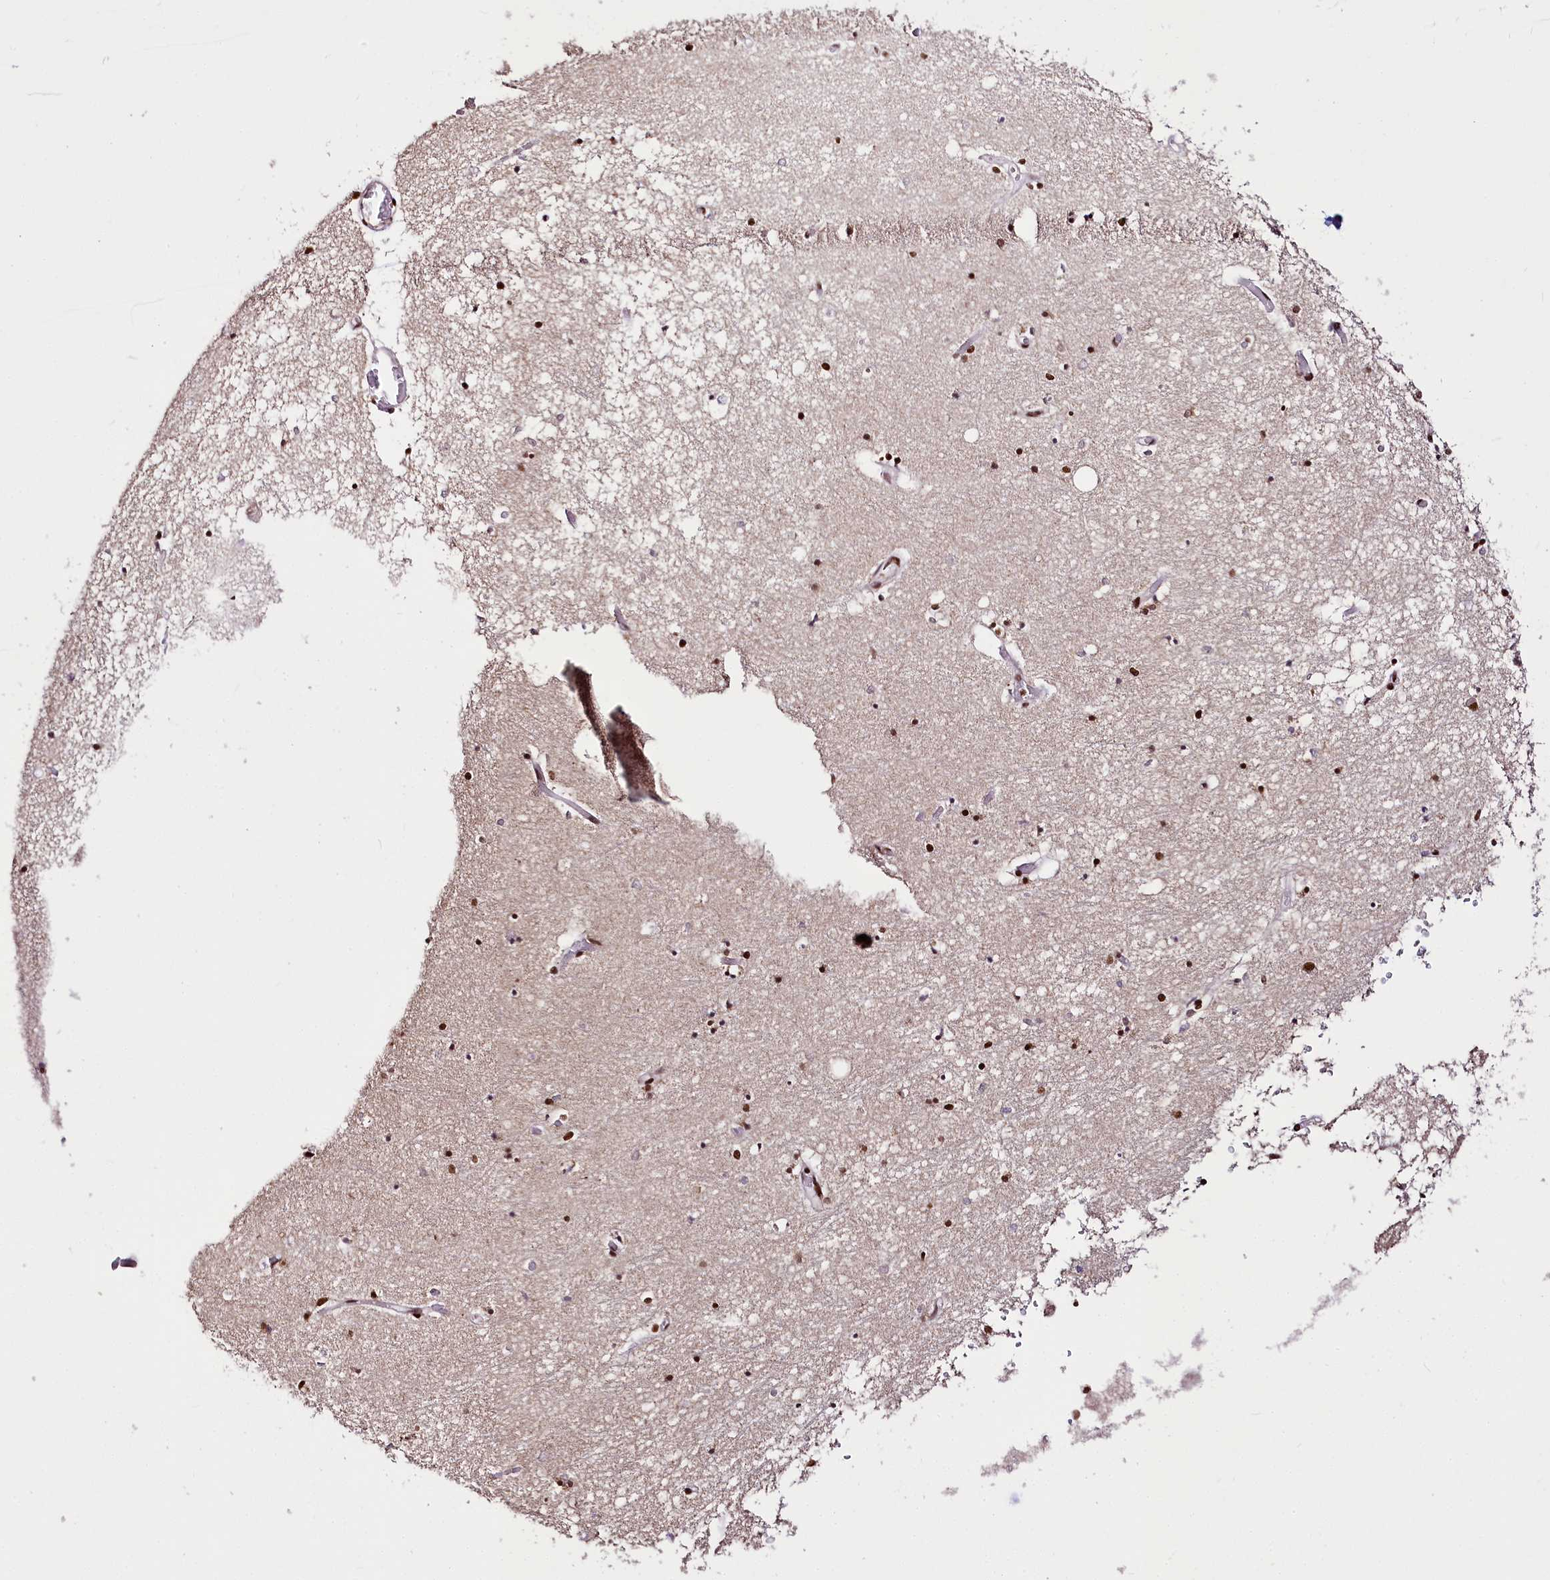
{"staining": {"intensity": "strong", "quantity": ">75%", "location": "nuclear"}, "tissue": "hippocampus", "cell_type": "Glial cells", "image_type": "normal", "snomed": [{"axis": "morphology", "description": "Normal tissue, NOS"}, {"axis": "topography", "description": "Hippocampus"}], "caption": "Approximately >75% of glial cells in unremarkable human hippocampus demonstrate strong nuclear protein staining as visualized by brown immunohistochemical staining.", "gene": "SMARCE1", "patient": {"sex": "male", "age": 70}}